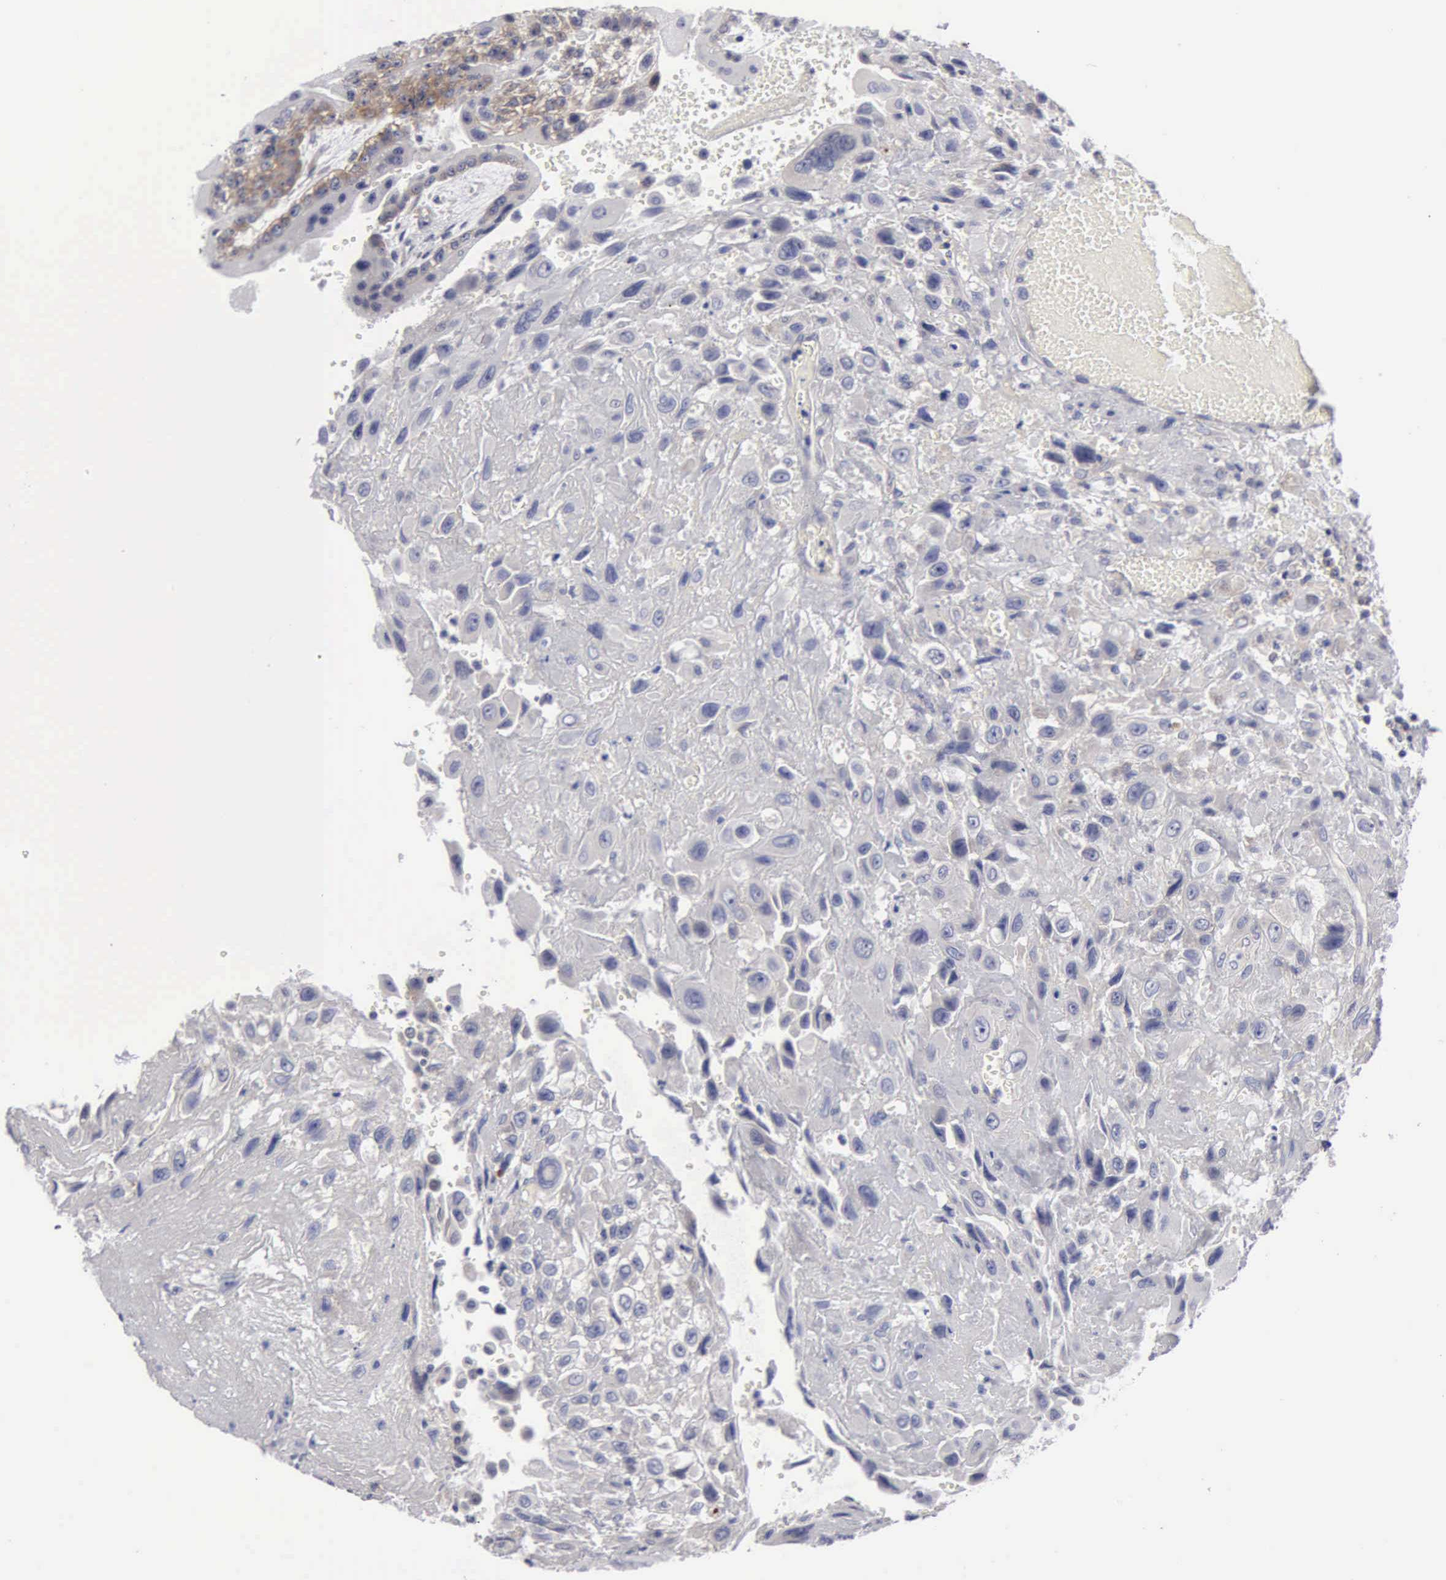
{"staining": {"intensity": "negative", "quantity": "none", "location": "none"}, "tissue": "placenta", "cell_type": "Decidual cells", "image_type": "normal", "snomed": [{"axis": "morphology", "description": "Normal tissue, NOS"}, {"axis": "topography", "description": "Placenta"}], "caption": "IHC micrograph of unremarkable human placenta stained for a protein (brown), which exhibits no staining in decidual cells. The staining was performed using DAB to visualize the protein expression in brown, while the nuclei were stained in blue with hematoxylin (Magnification: 20x).", "gene": "TXLNG", "patient": {"sex": "female", "age": 34}}